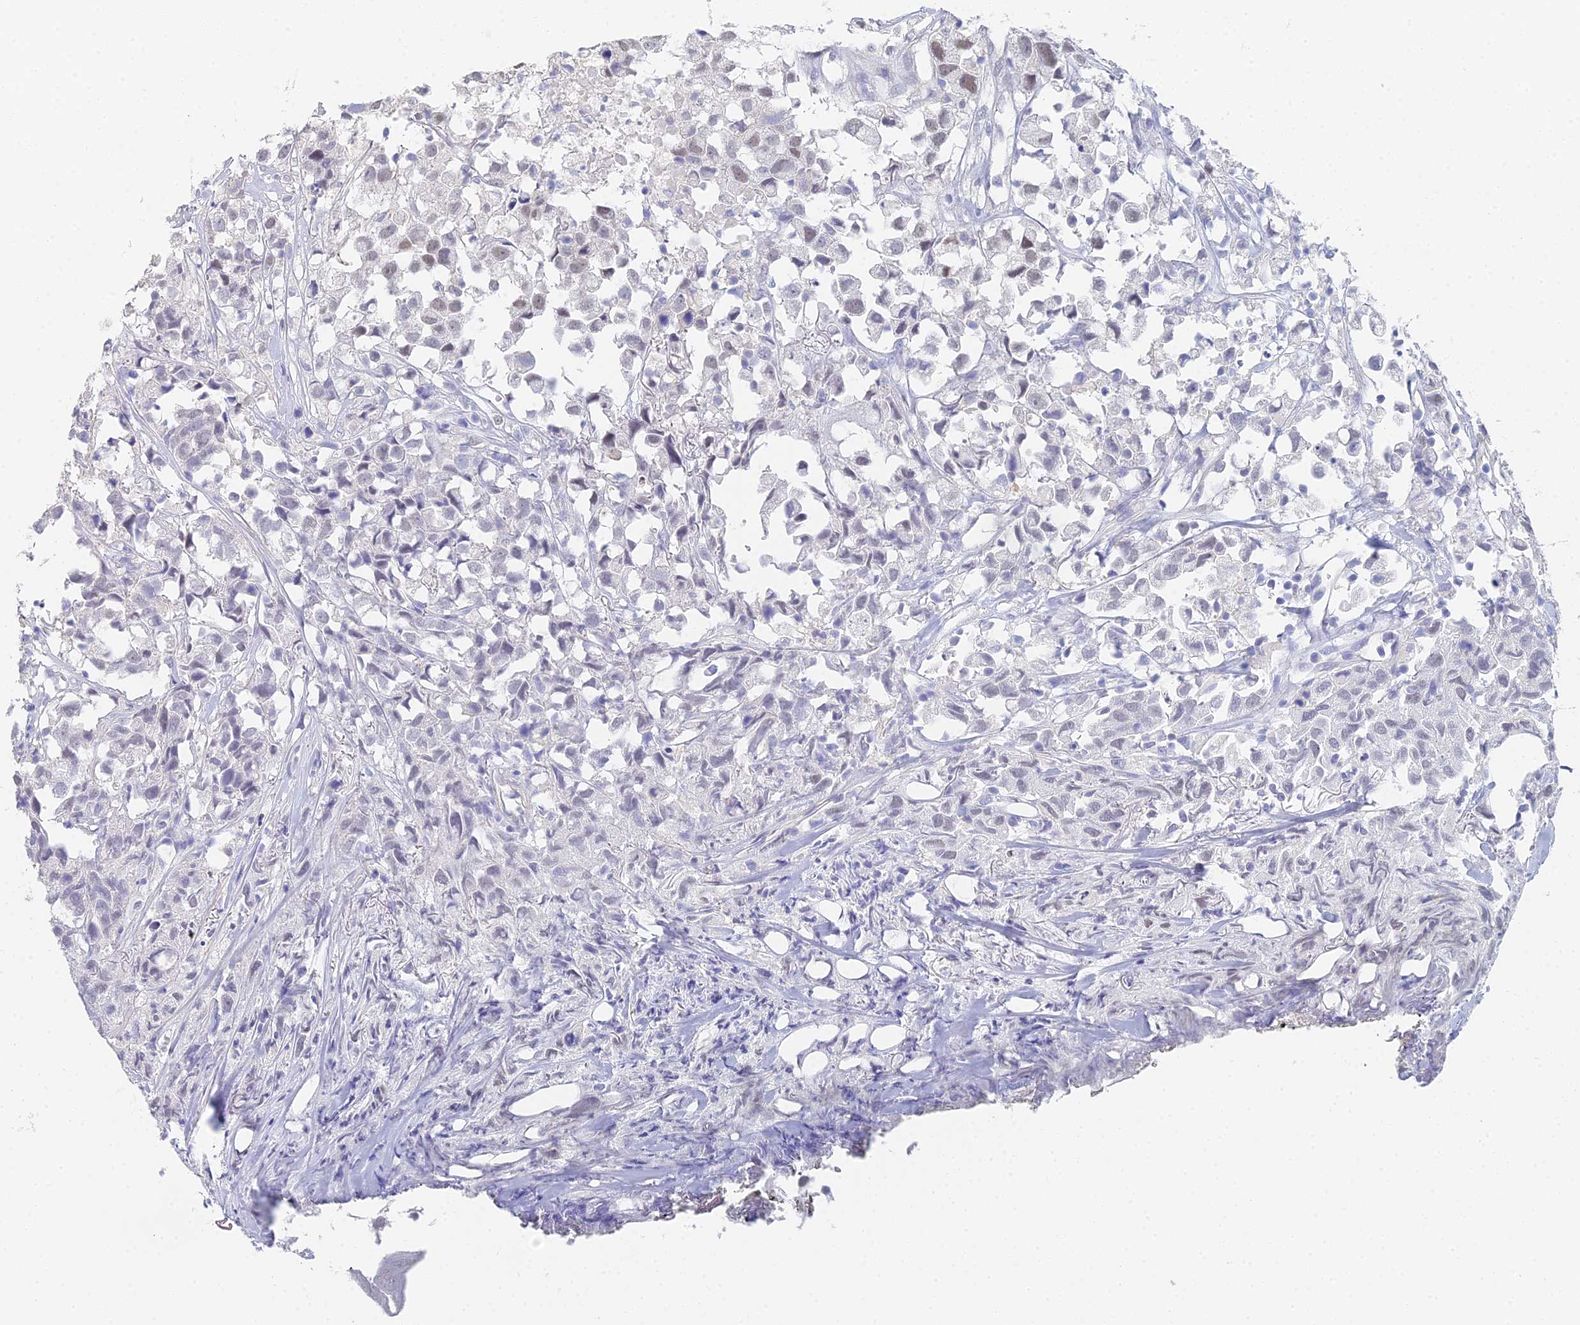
{"staining": {"intensity": "weak", "quantity": "<25%", "location": "nuclear"}, "tissue": "urothelial cancer", "cell_type": "Tumor cells", "image_type": "cancer", "snomed": [{"axis": "morphology", "description": "Urothelial carcinoma, High grade"}, {"axis": "topography", "description": "Urinary bladder"}], "caption": "Tumor cells show no significant staining in urothelial cancer.", "gene": "MCM2", "patient": {"sex": "female", "age": 75}}